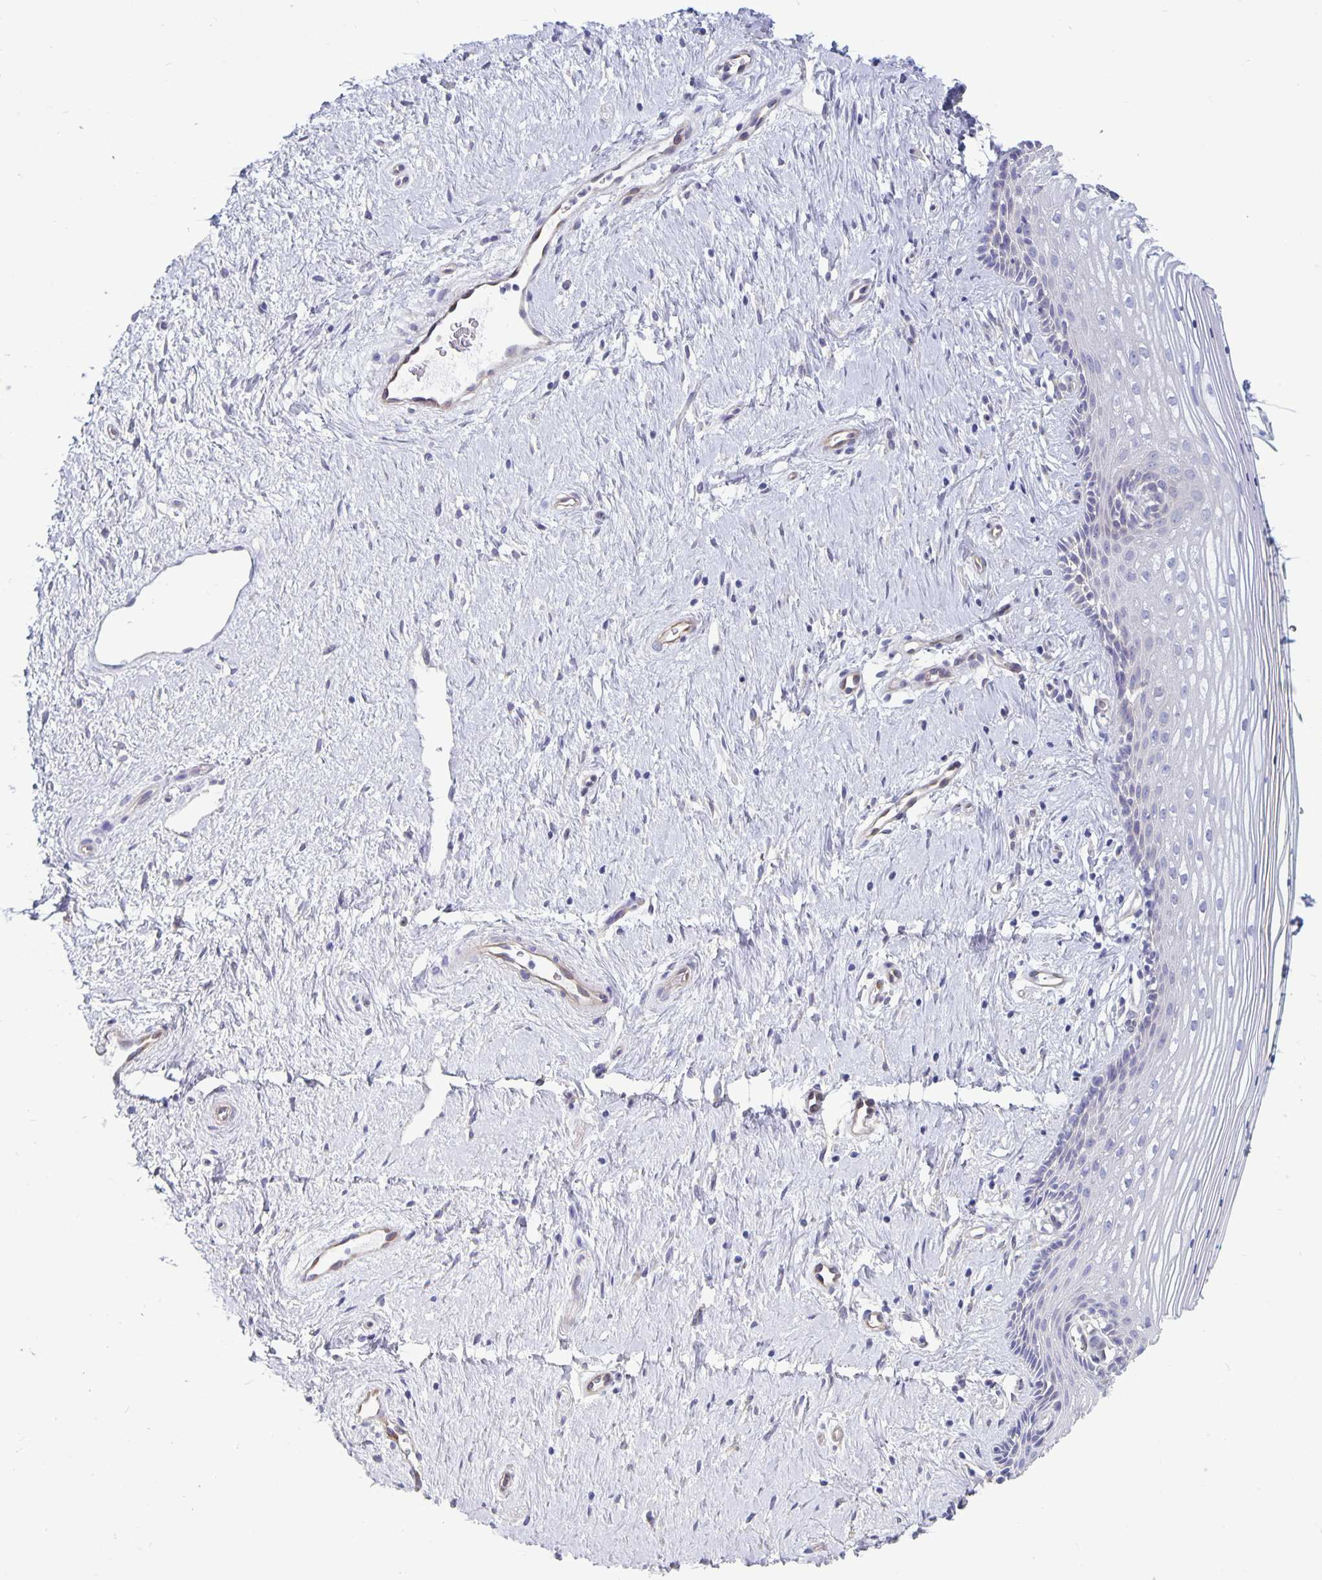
{"staining": {"intensity": "negative", "quantity": "none", "location": "none"}, "tissue": "vagina", "cell_type": "Squamous epithelial cells", "image_type": "normal", "snomed": [{"axis": "morphology", "description": "Normal tissue, NOS"}, {"axis": "topography", "description": "Vagina"}], "caption": "An IHC photomicrograph of unremarkable vagina is shown. There is no staining in squamous epithelial cells of vagina. The staining is performed using DAB brown chromogen with nuclei counter-stained in using hematoxylin.", "gene": "PLCB3", "patient": {"sex": "female", "age": 42}}